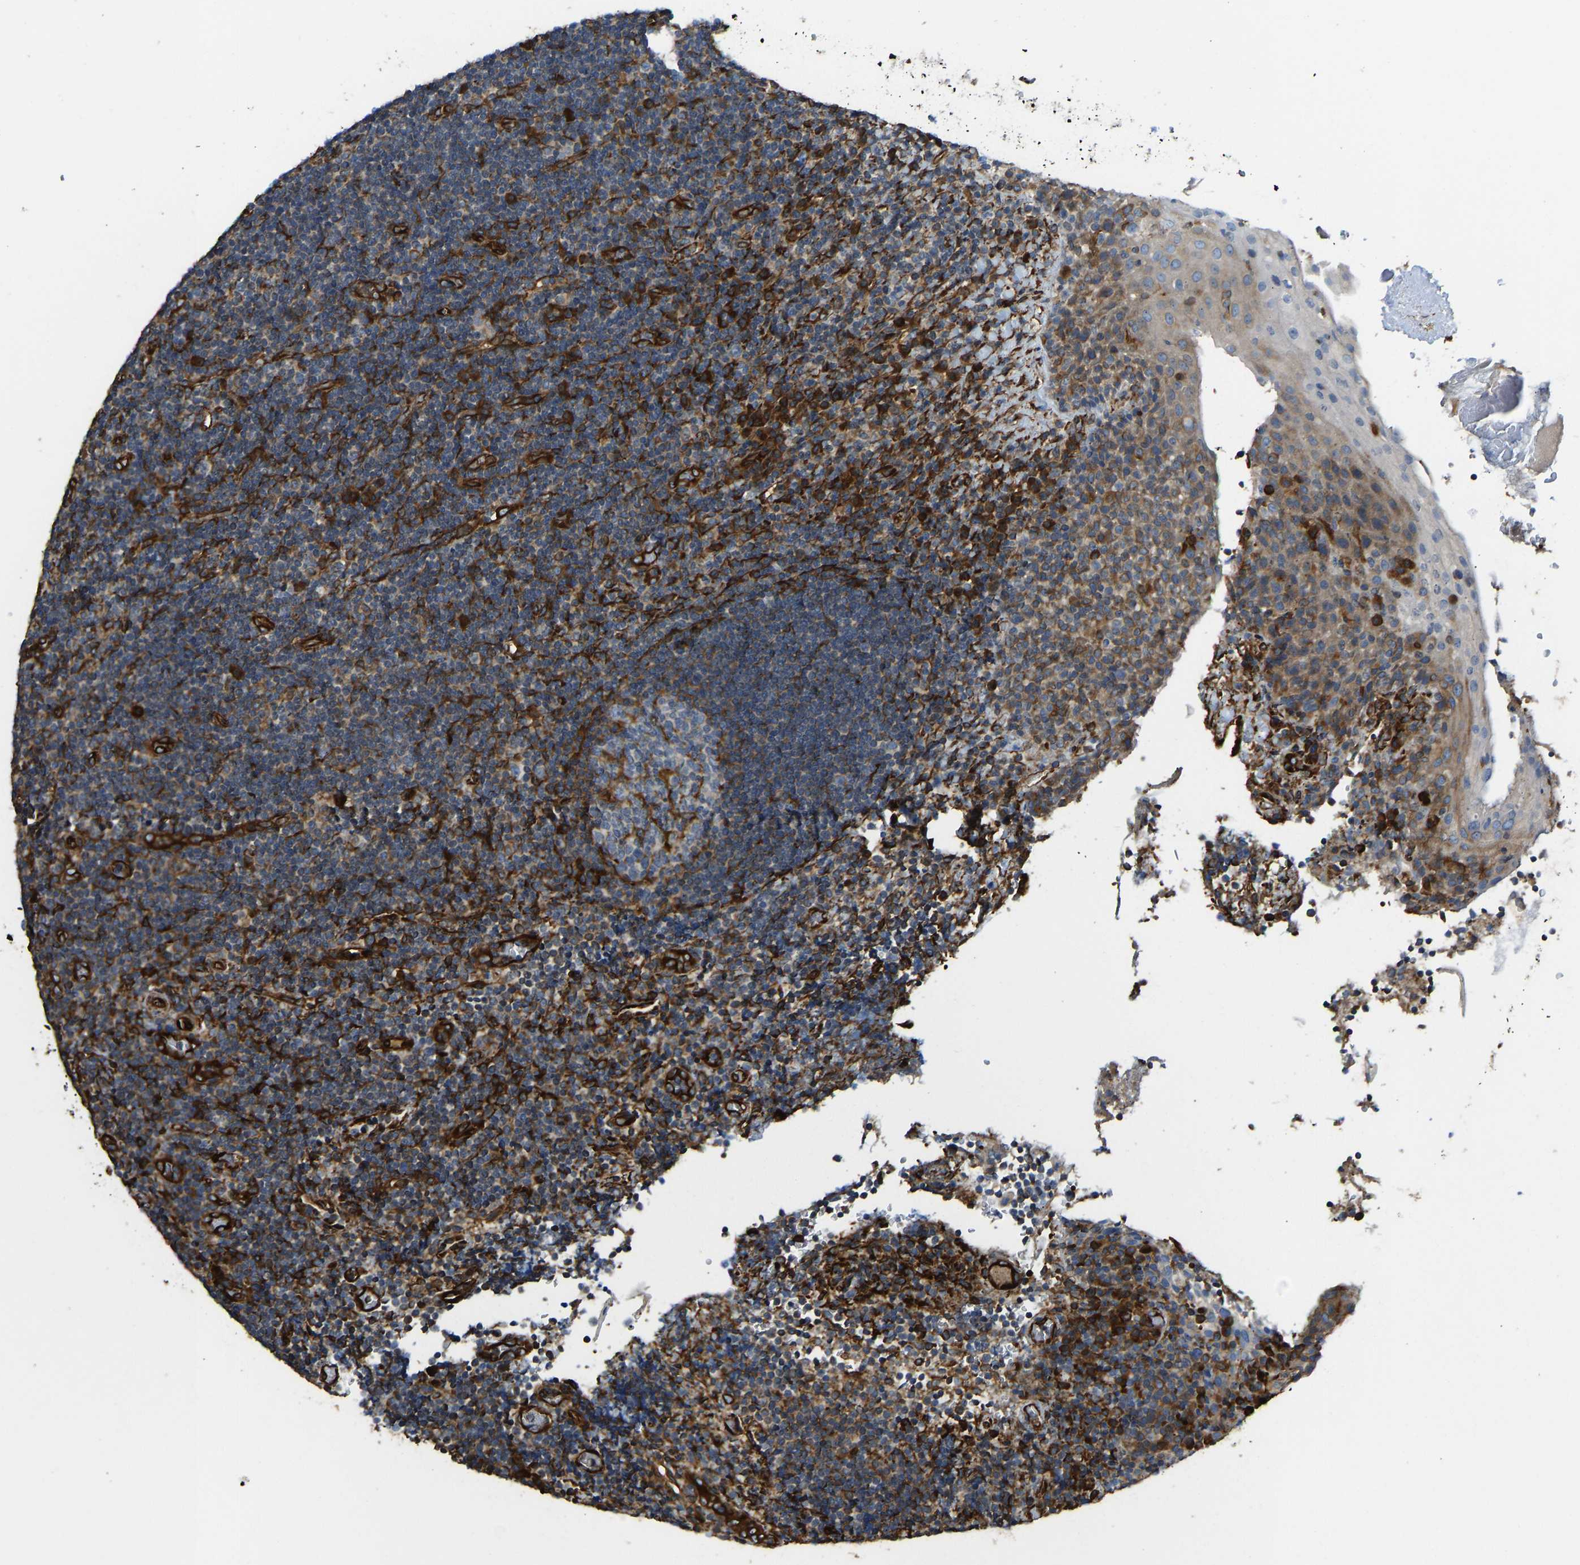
{"staining": {"intensity": "weak", "quantity": "<25%", "location": "cytoplasmic/membranous"}, "tissue": "lymphoma", "cell_type": "Tumor cells", "image_type": "cancer", "snomed": [{"axis": "morphology", "description": "Malignant lymphoma, non-Hodgkin's type, High grade"}, {"axis": "topography", "description": "Tonsil"}], "caption": "The IHC photomicrograph has no significant positivity in tumor cells of malignant lymphoma, non-Hodgkin's type (high-grade) tissue. (Brightfield microscopy of DAB immunohistochemistry at high magnification).", "gene": "BEX3", "patient": {"sex": "female", "age": 36}}